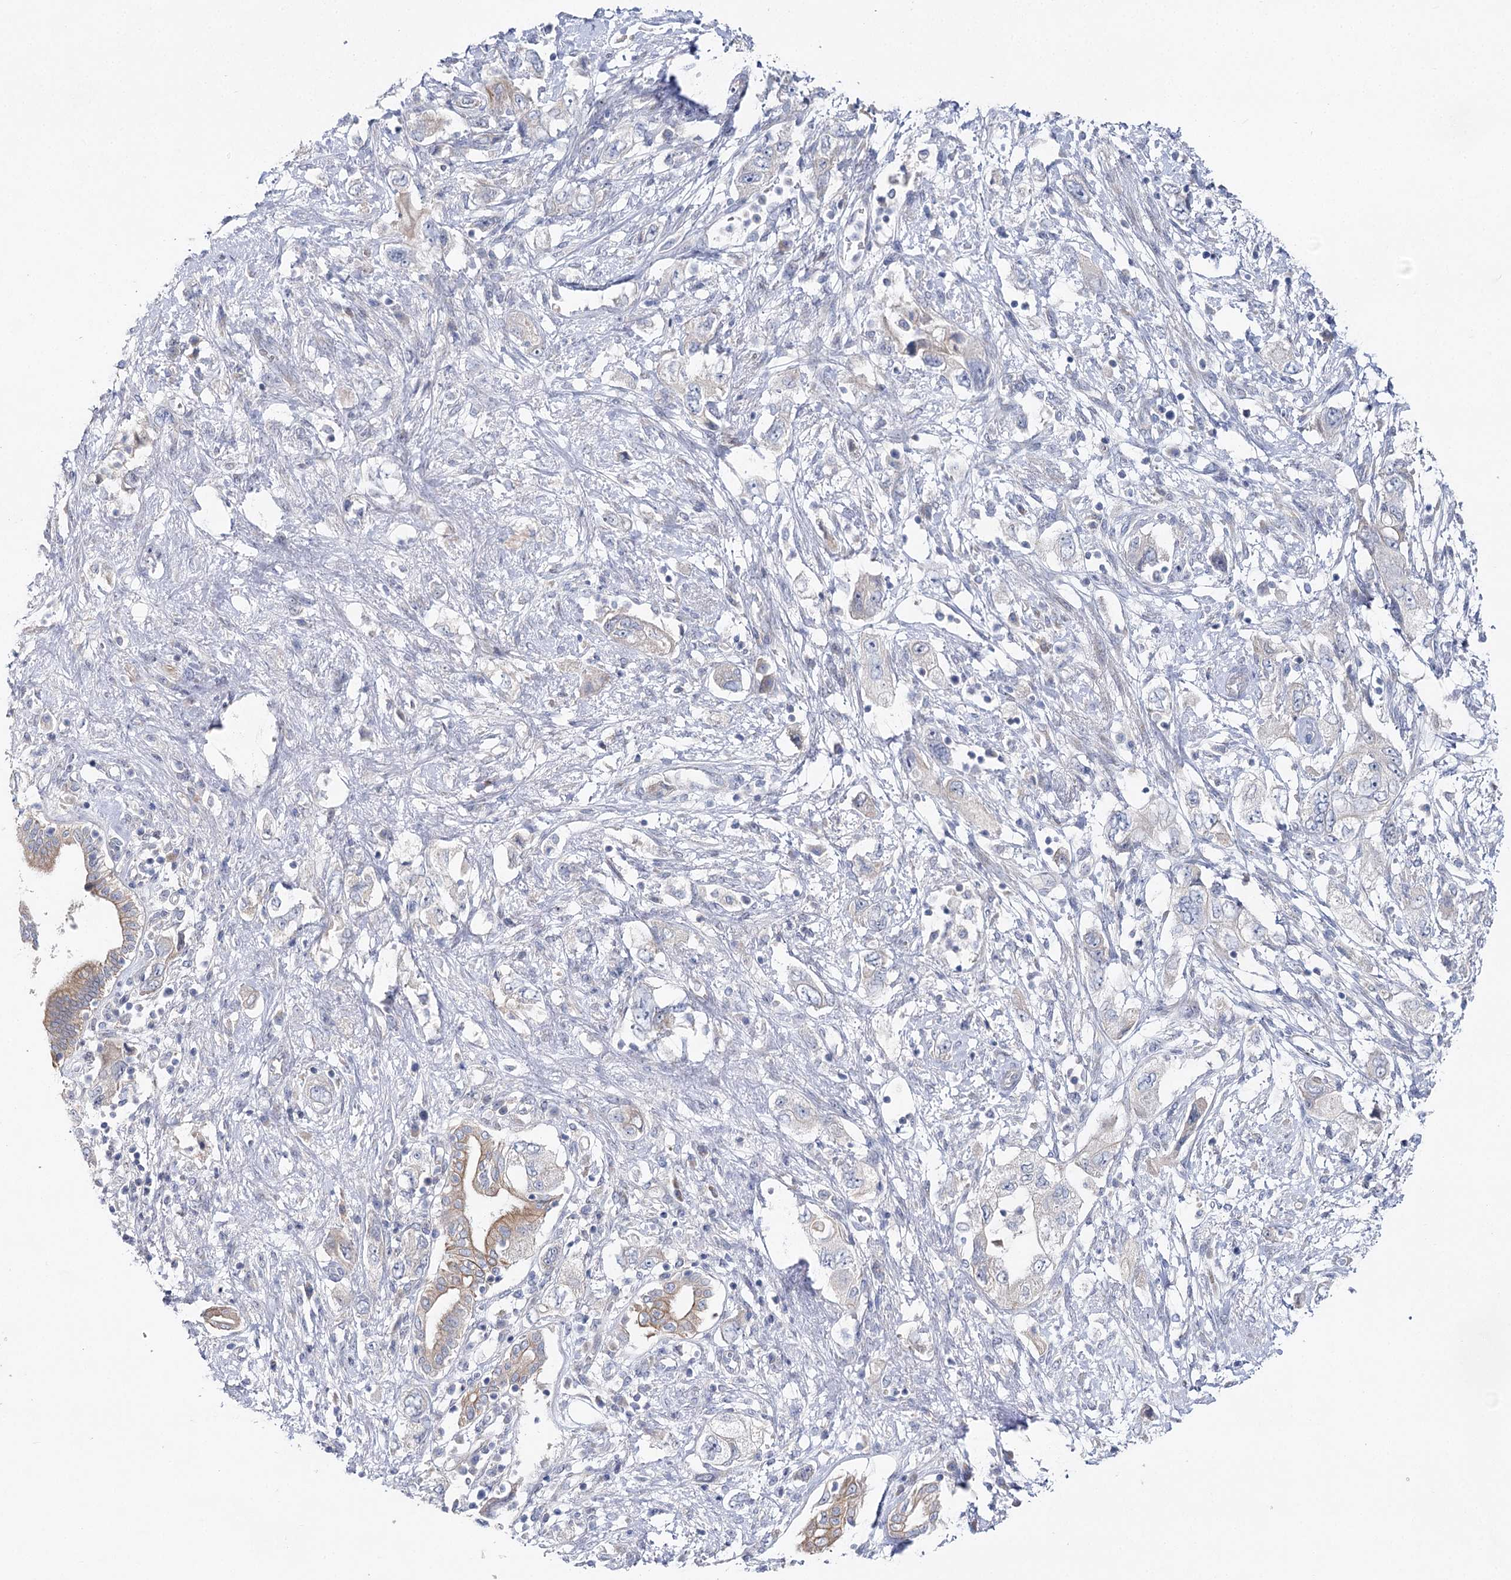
{"staining": {"intensity": "weak", "quantity": "<25%", "location": "cytoplasmic/membranous"}, "tissue": "pancreatic cancer", "cell_type": "Tumor cells", "image_type": "cancer", "snomed": [{"axis": "morphology", "description": "Adenocarcinoma, NOS"}, {"axis": "topography", "description": "Pancreas"}], "caption": "Protein analysis of pancreatic cancer (adenocarcinoma) reveals no significant staining in tumor cells.", "gene": "LRRC14B", "patient": {"sex": "female", "age": 73}}